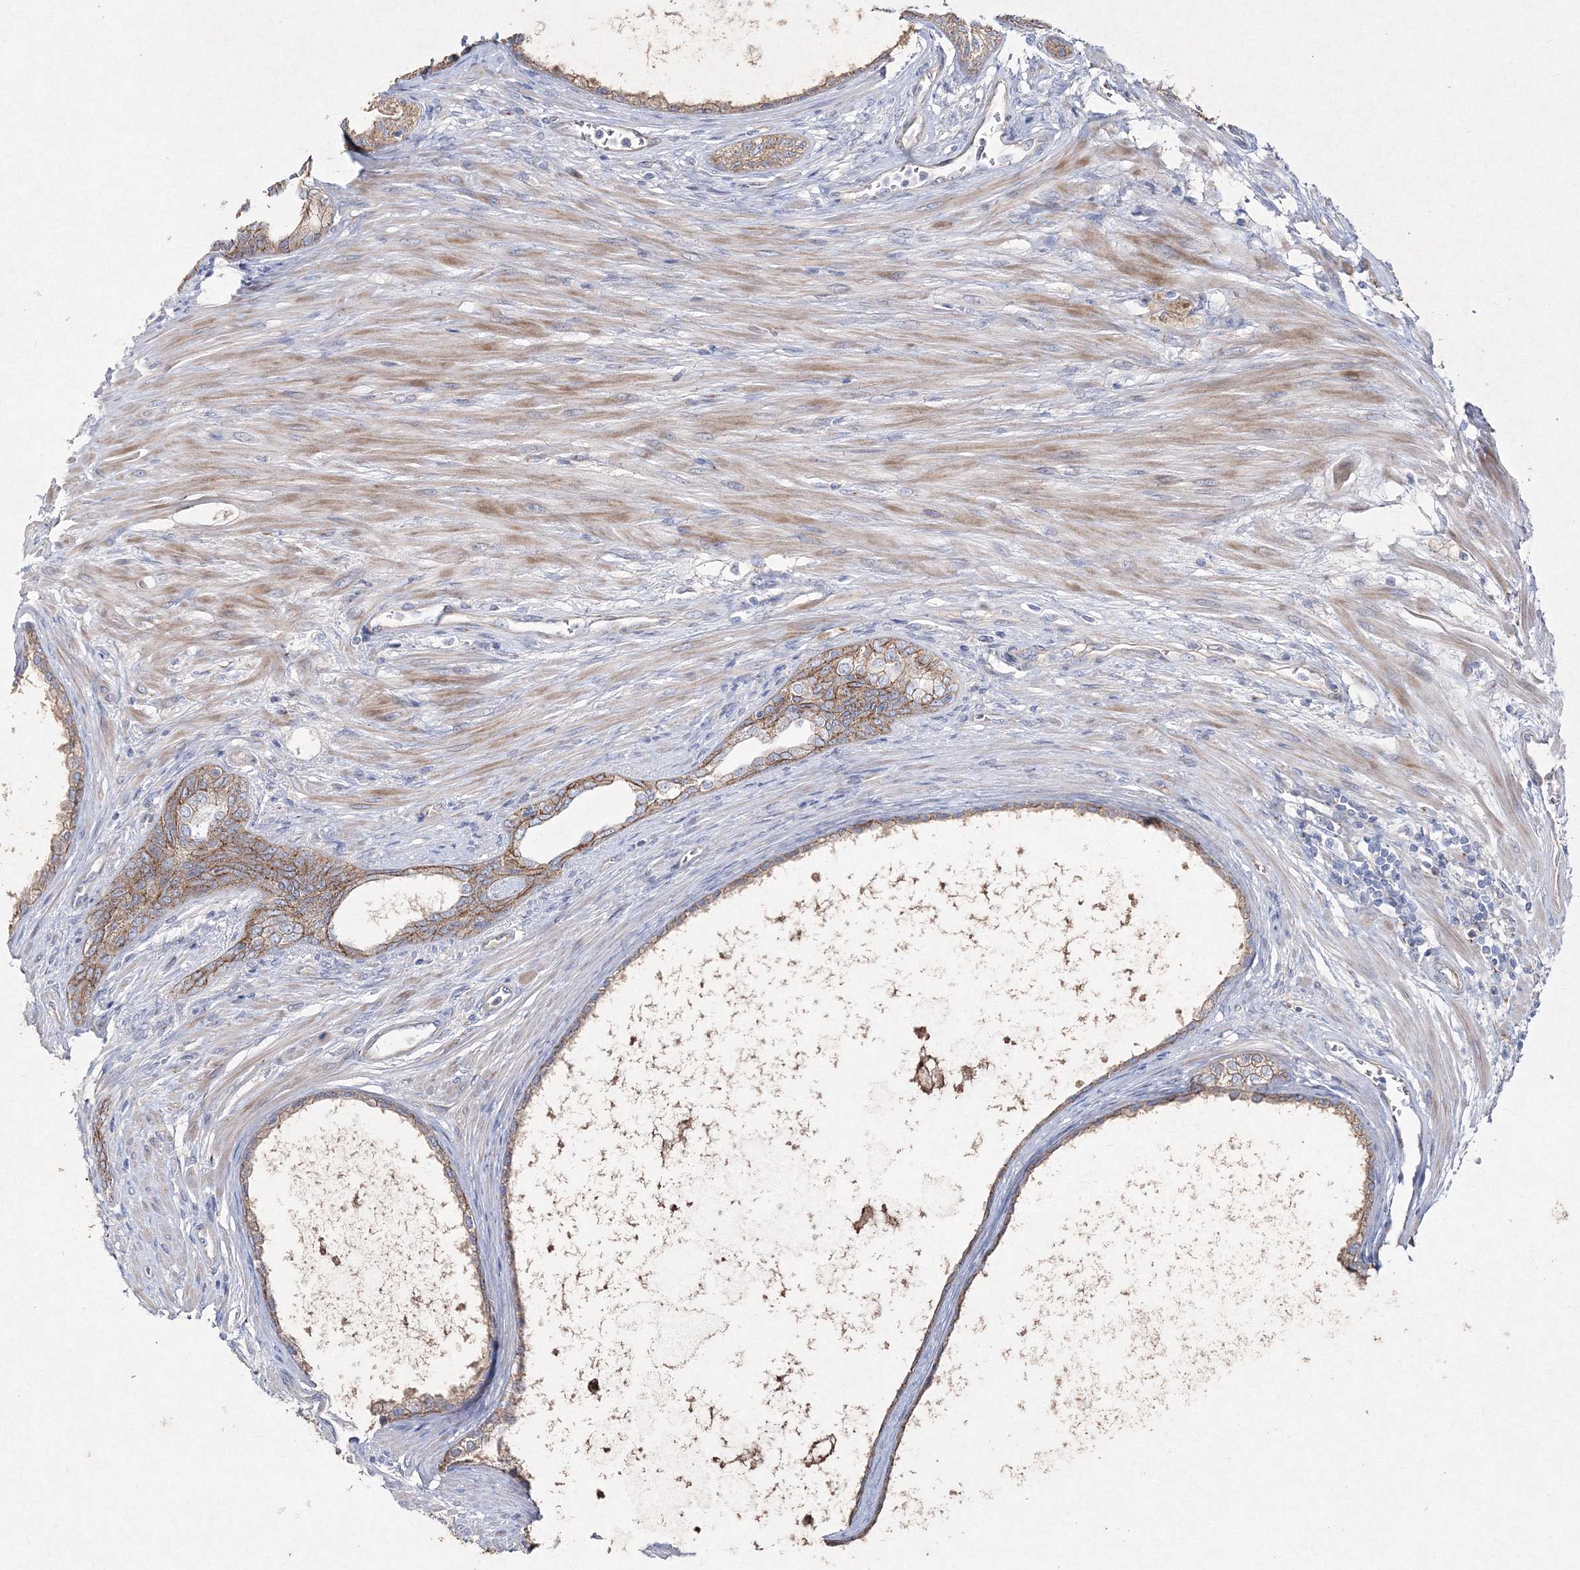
{"staining": {"intensity": "moderate", "quantity": ">75%", "location": "cytoplasmic/membranous"}, "tissue": "prostate cancer", "cell_type": "Tumor cells", "image_type": "cancer", "snomed": [{"axis": "morphology", "description": "Normal tissue, NOS"}, {"axis": "morphology", "description": "Adenocarcinoma, Low grade"}, {"axis": "topography", "description": "Prostate"}, {"axis": "topography", "description": "Peripheral nerve tissue"}], "caption": "Protein expression by immunohistochemistry (IHC) displays moderate cytoplasmic/membranous staining in about >75% of tumor cells in prostate cancer (adenocarcinoma (low-grade)).", "gene": "NAA40", "patient": {"sex": "male", "age": 71}}